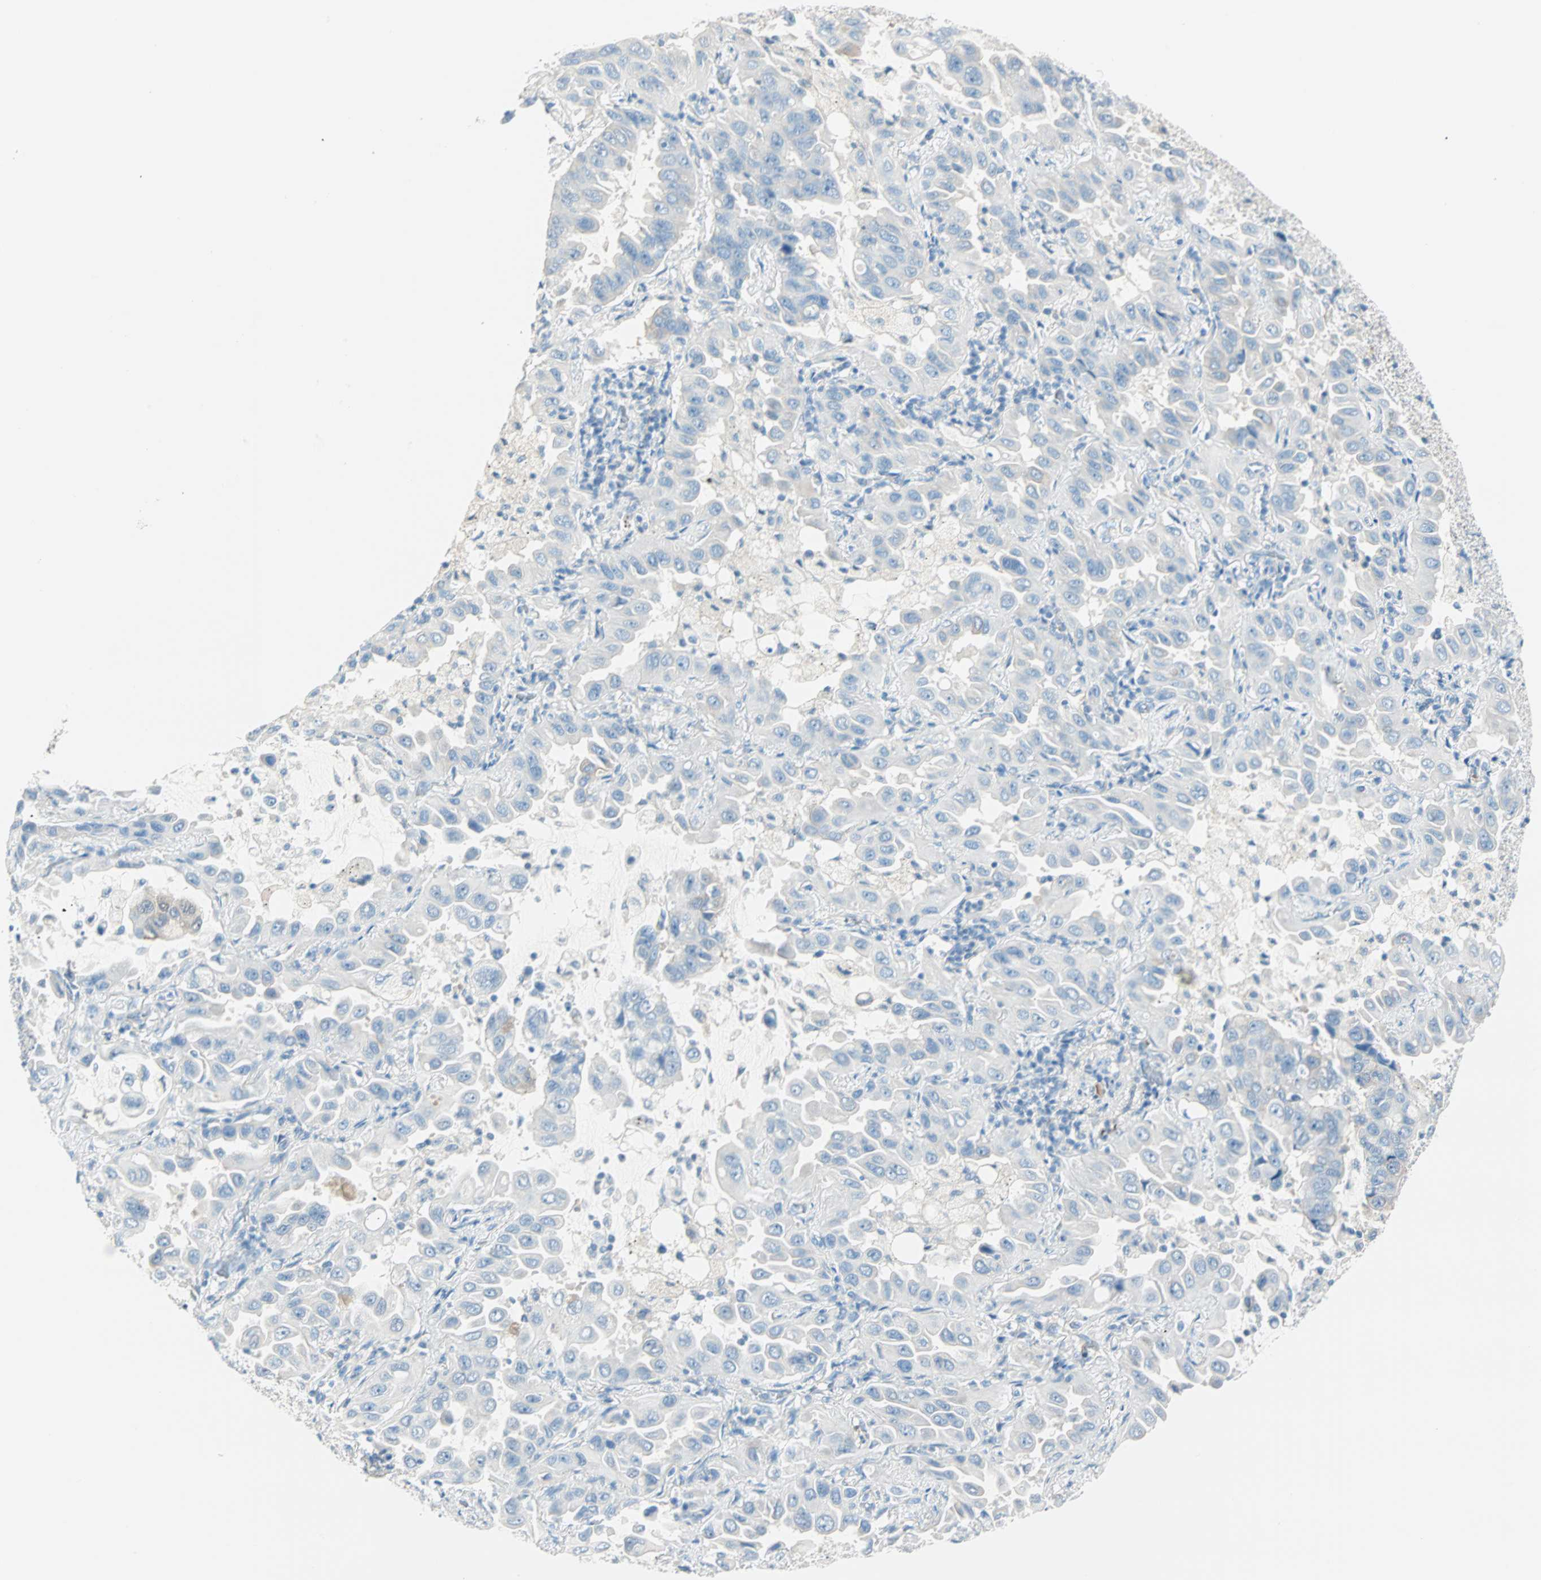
{"staining": {"intensity": "negative", "quantity": "none", "location": "none"}, "tissue": "lung cancer", "cell_type": "Tumor cells", "image_type": "cancer", "snomed": [{"axis": "morphology", "description": "Adenocarcinoma, NOS"}, {"axis": "topography", "description": "Lung"}], "caption": "Immunohistochemistry of lung cancer reveals no staining in tumor cells.", "gene": "ATF6", "patient": {"sex": "male", "age": 64}}